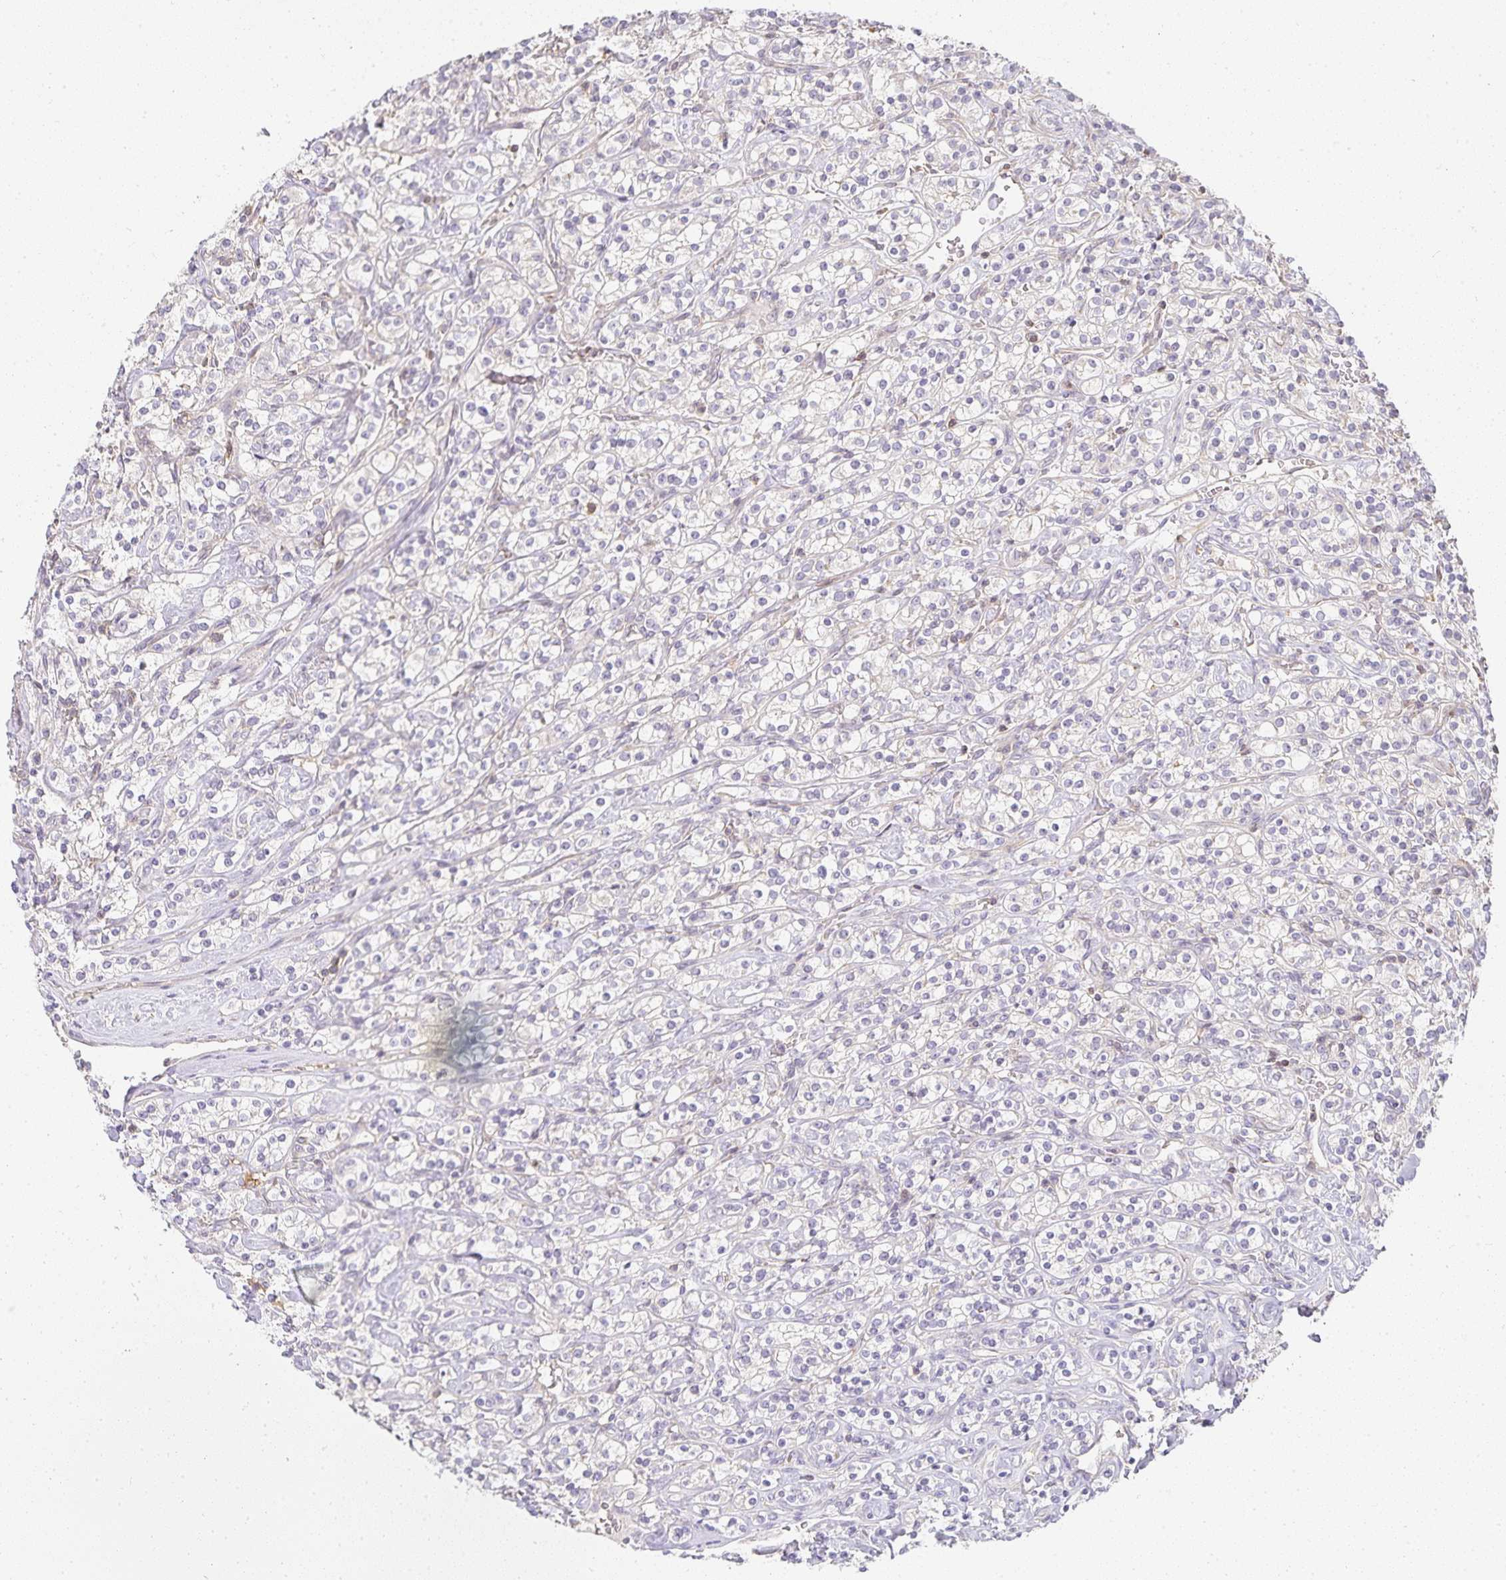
{"staining": {"intensity": "negative", "quantity": "none", "location": "none"}, "tissue": "renal cancer", "cell_type": "Tumor cells", "image_type": "cancer", "snomed": [{"axis": "morphology", "description": "Adenocarcinoma, NOS"}, {"axis": "topography", "description": "Kidney"}], "caption": "An immunohistochemistry histopathology image of renal cancer is shown. There is no staining in tumor cells of renal cancer.", "gene": "GATA3", "patient": {"sex": "male", "age": 77}}